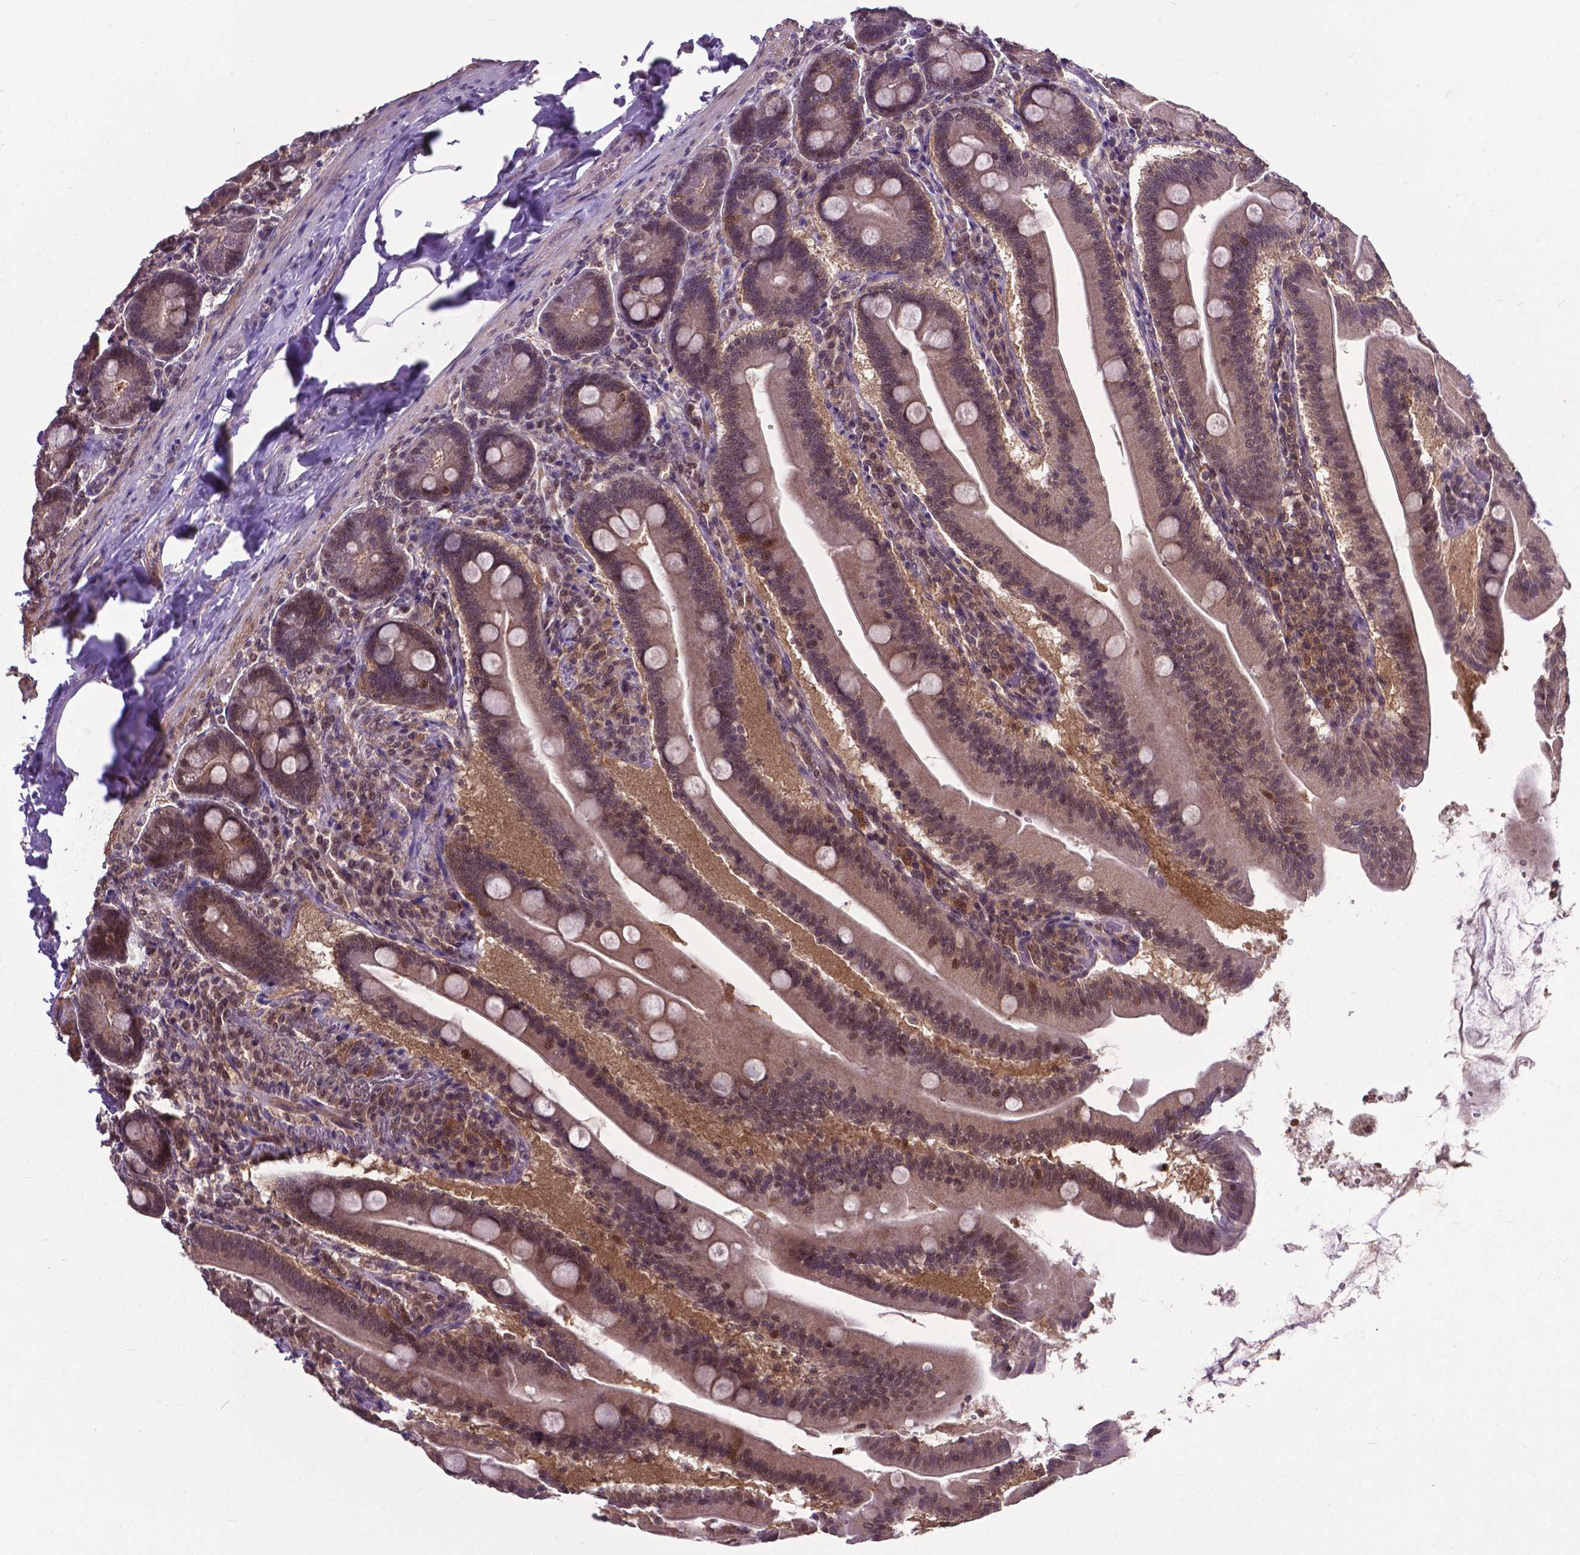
{"staining": {"intensity": "moderate", "quantity": ">75%", "location": "cytoplasmic/membranous,nuclear"}, "tissue": "small intestine", "cell_type": "Glandular cells", "image_type": "normal", "snomed": [{"axis": "morphology", "description": "Normal tissue, NOS"}, {"axis": "topography", "description": "Small intestine"}], "caption": "Benign small intestine was stained to show a protein in brown. There is medium levels of moderate cytoplasmic/membranous,nuclear expression in about >75% of glandular cells. (brown staining indicates protein expression, while blue staining denotes nuclei).", "gene": "OTUB1", "patient": {"sex": "male", "age": 37}}